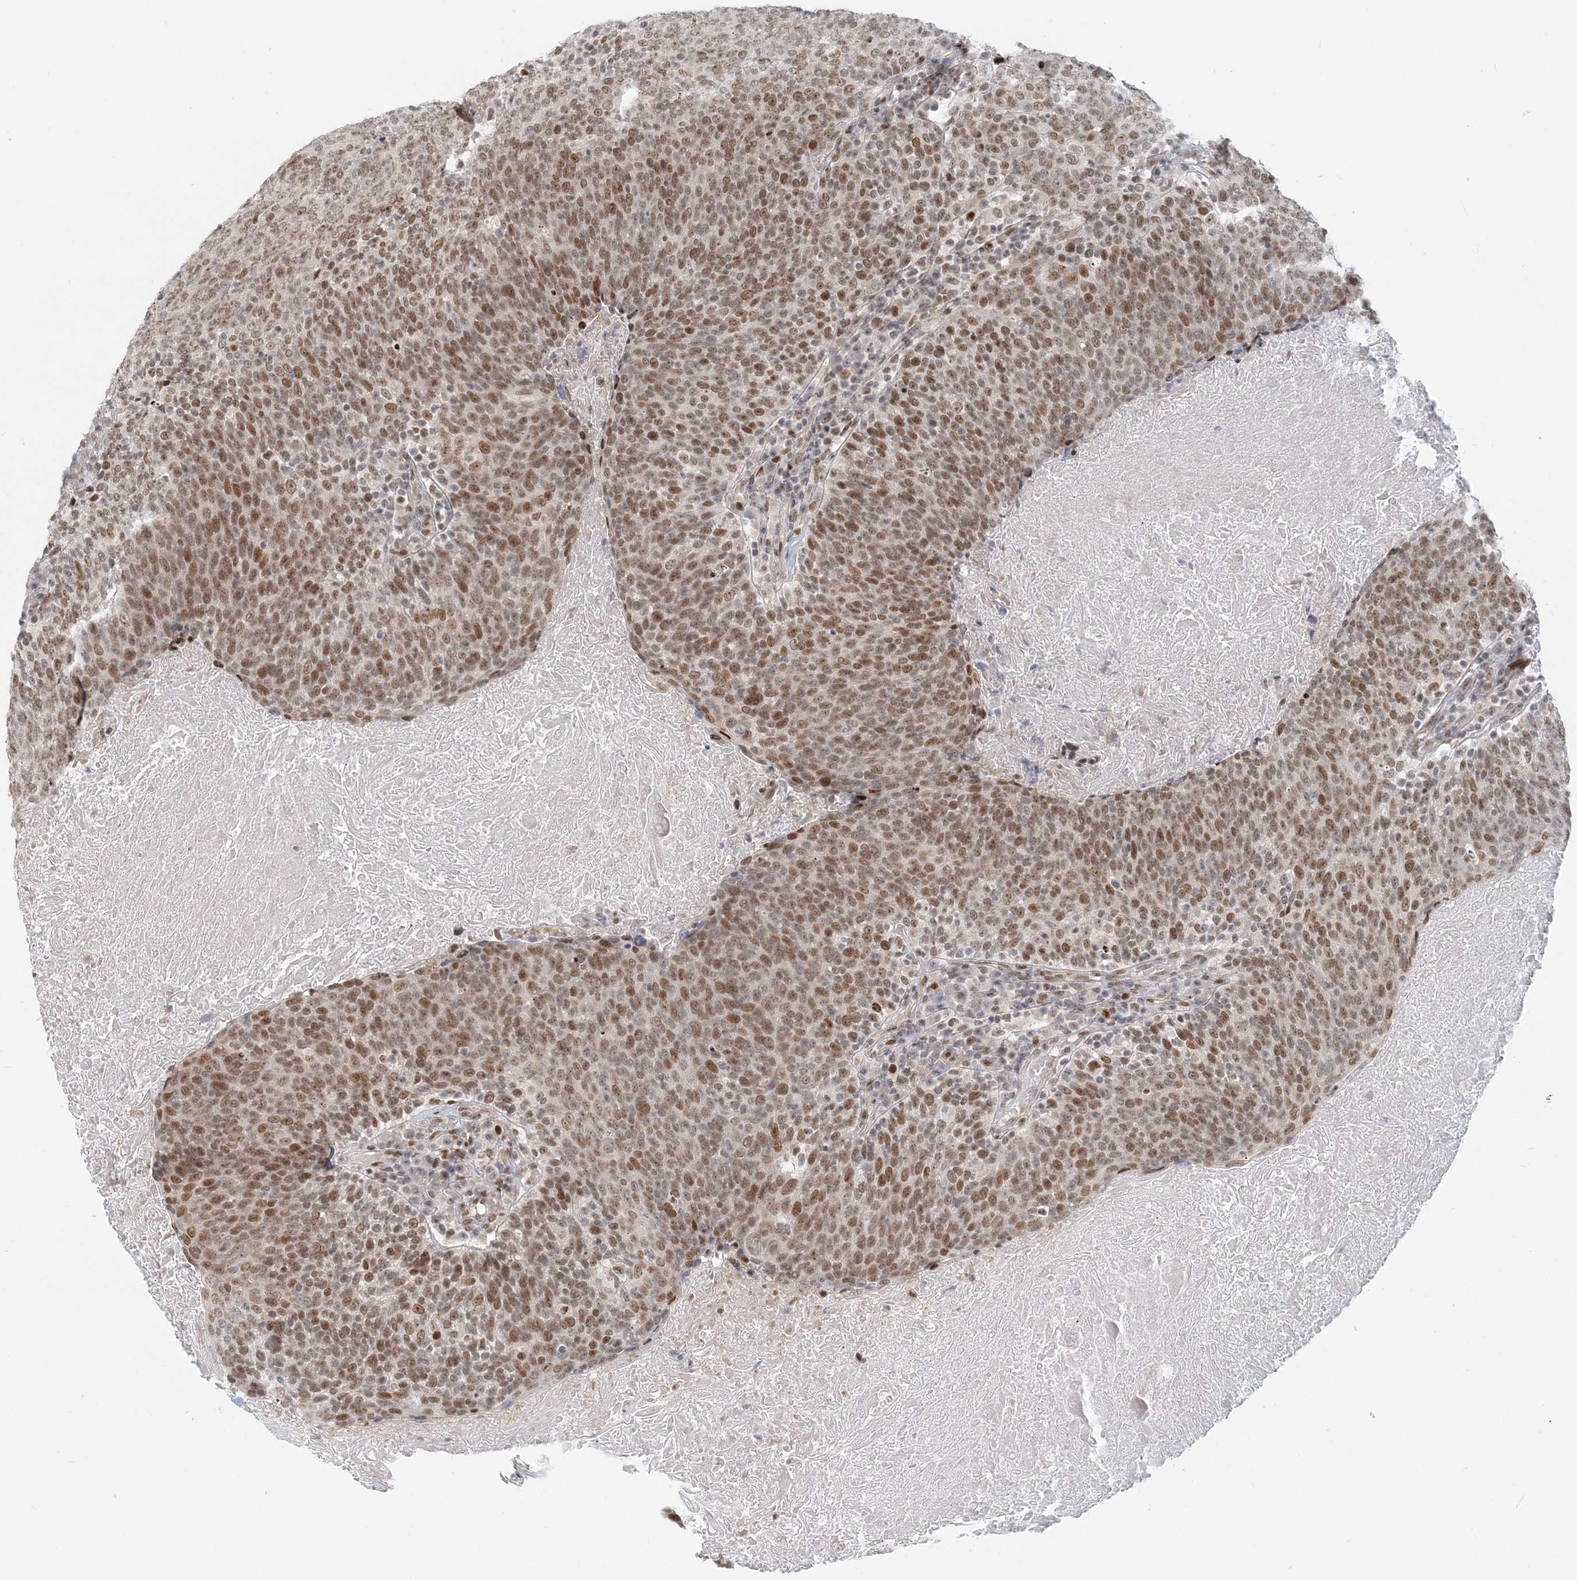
{"staining": {"intensity": "moderate", "quantity": ">75%", "location": "nuclear"}, "tissue": "head and neck cancer", "cell_type": "Tumor cells", "image_type": "cancer", "snomed": [{"axis": "morphology", "description": "Squamous cell carcinoma, NOS"}, {"axis": "morphology", "description": "Squamous cell carcinoma, metastatic, NOS"}, {"axis": "topography", "description": "Lymph node"}, {"axis": "topography", "description": "Head-Neck"}], "caption": "A high-resolution histopathology image shows immunohistochemistry staining of head and neck squamous cell carcinoma, which reveals moderate nuclear expression in approximately >75% of tumor cells.", "gene": "BAZ1B", "patient": {"sex": "male", "age": 62}}